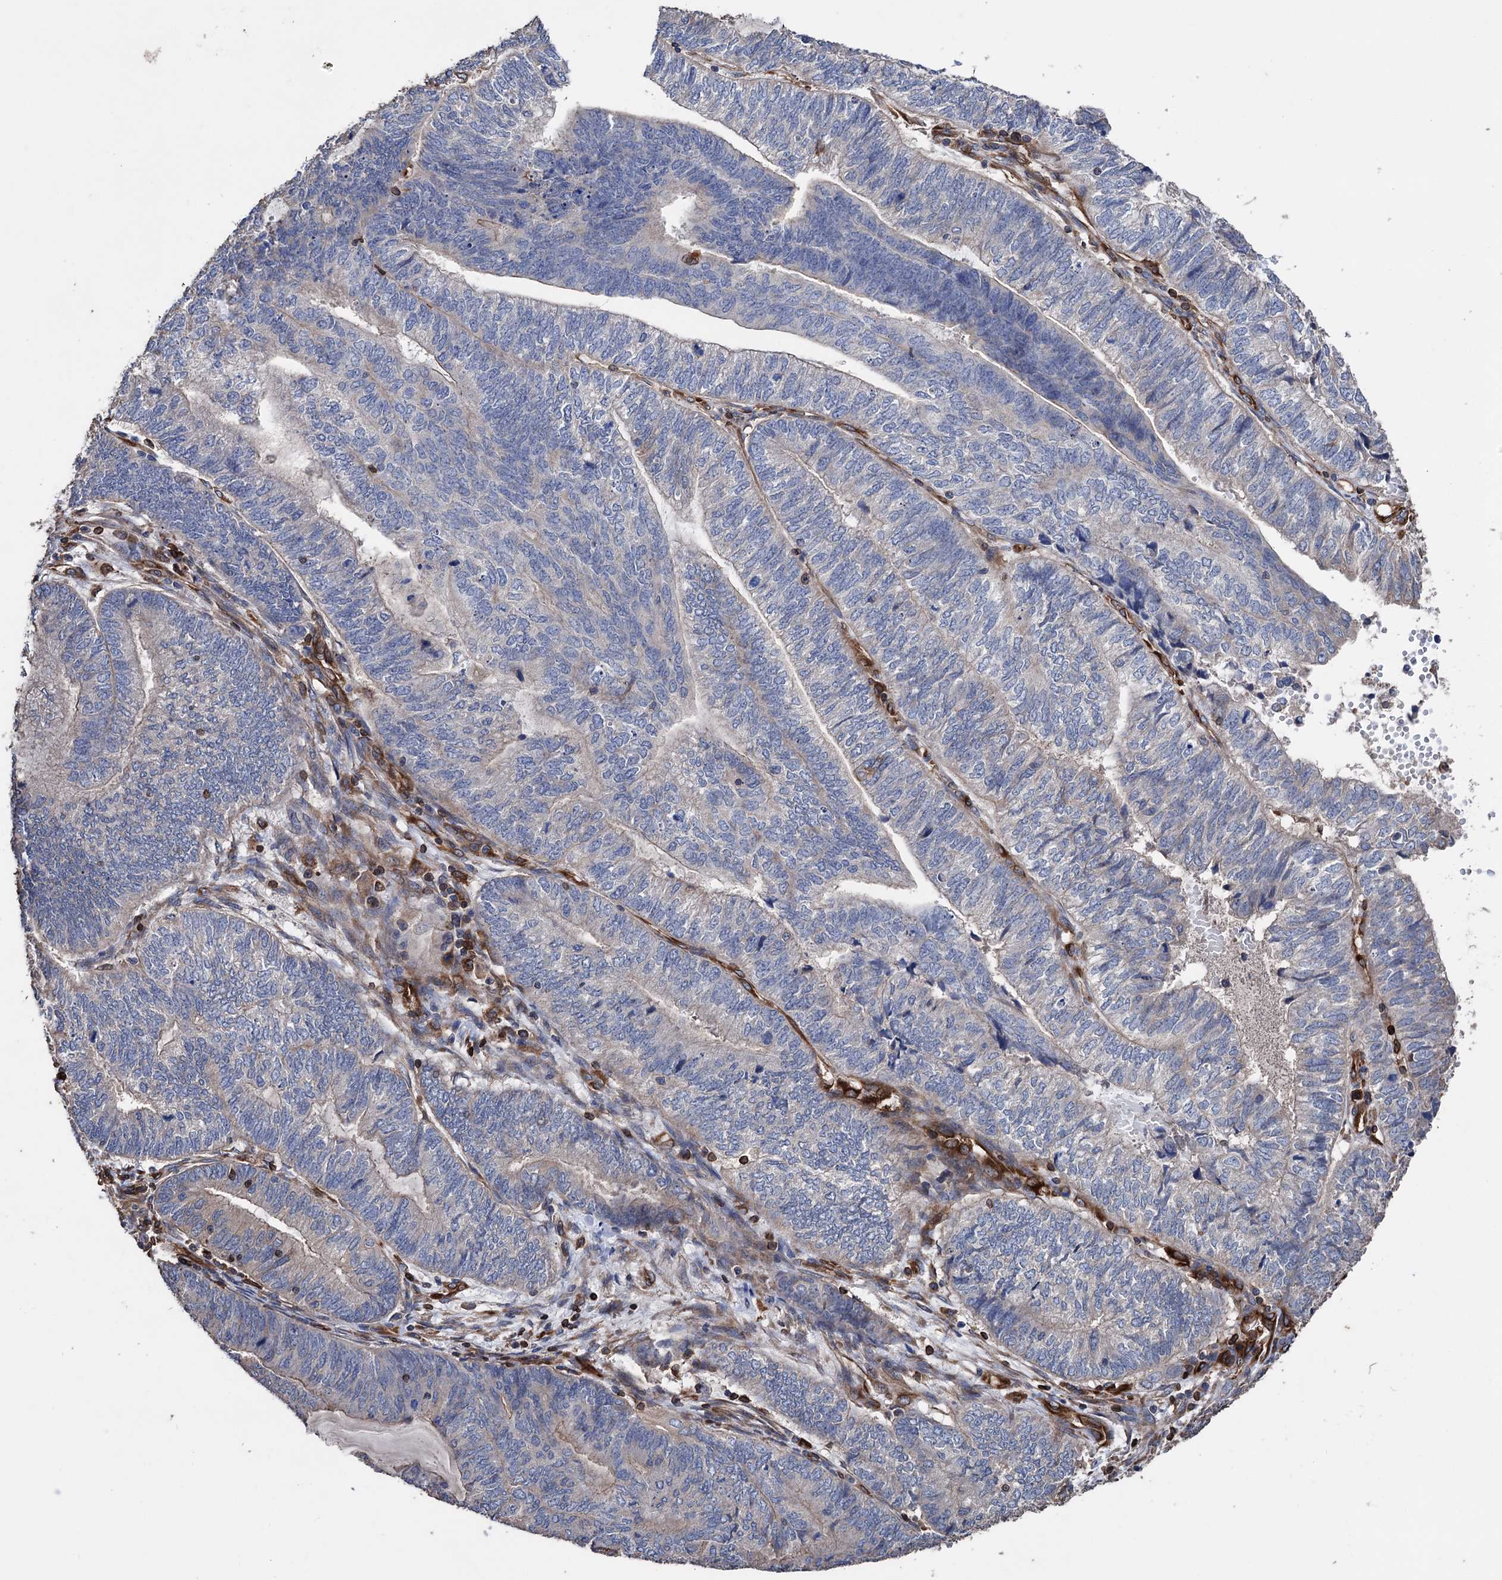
{"staining": {"intensity": "negative", "quantity": "none", "location": "none"}, "tissue": "endometrial cancer", "cell_type": "Tumor cells", "image_type": "cancer", "snomed": [{"axis": "morphology", "description": "Adenocarcinoma, NOS"}, {"axis": "topography", "description": "Uterus"}, {"axis": "topography", "description": "Endometrium"}], "caption": "IHC micrograph of human adenocarcinoma (endometrial) stained for a protein (brown), which displays no staining in tumor cells. (DAB immunohistochemistry with hematoxylin counter stain).", "gene": "STING1", "patient": {"sex": "female", "age": 70}}